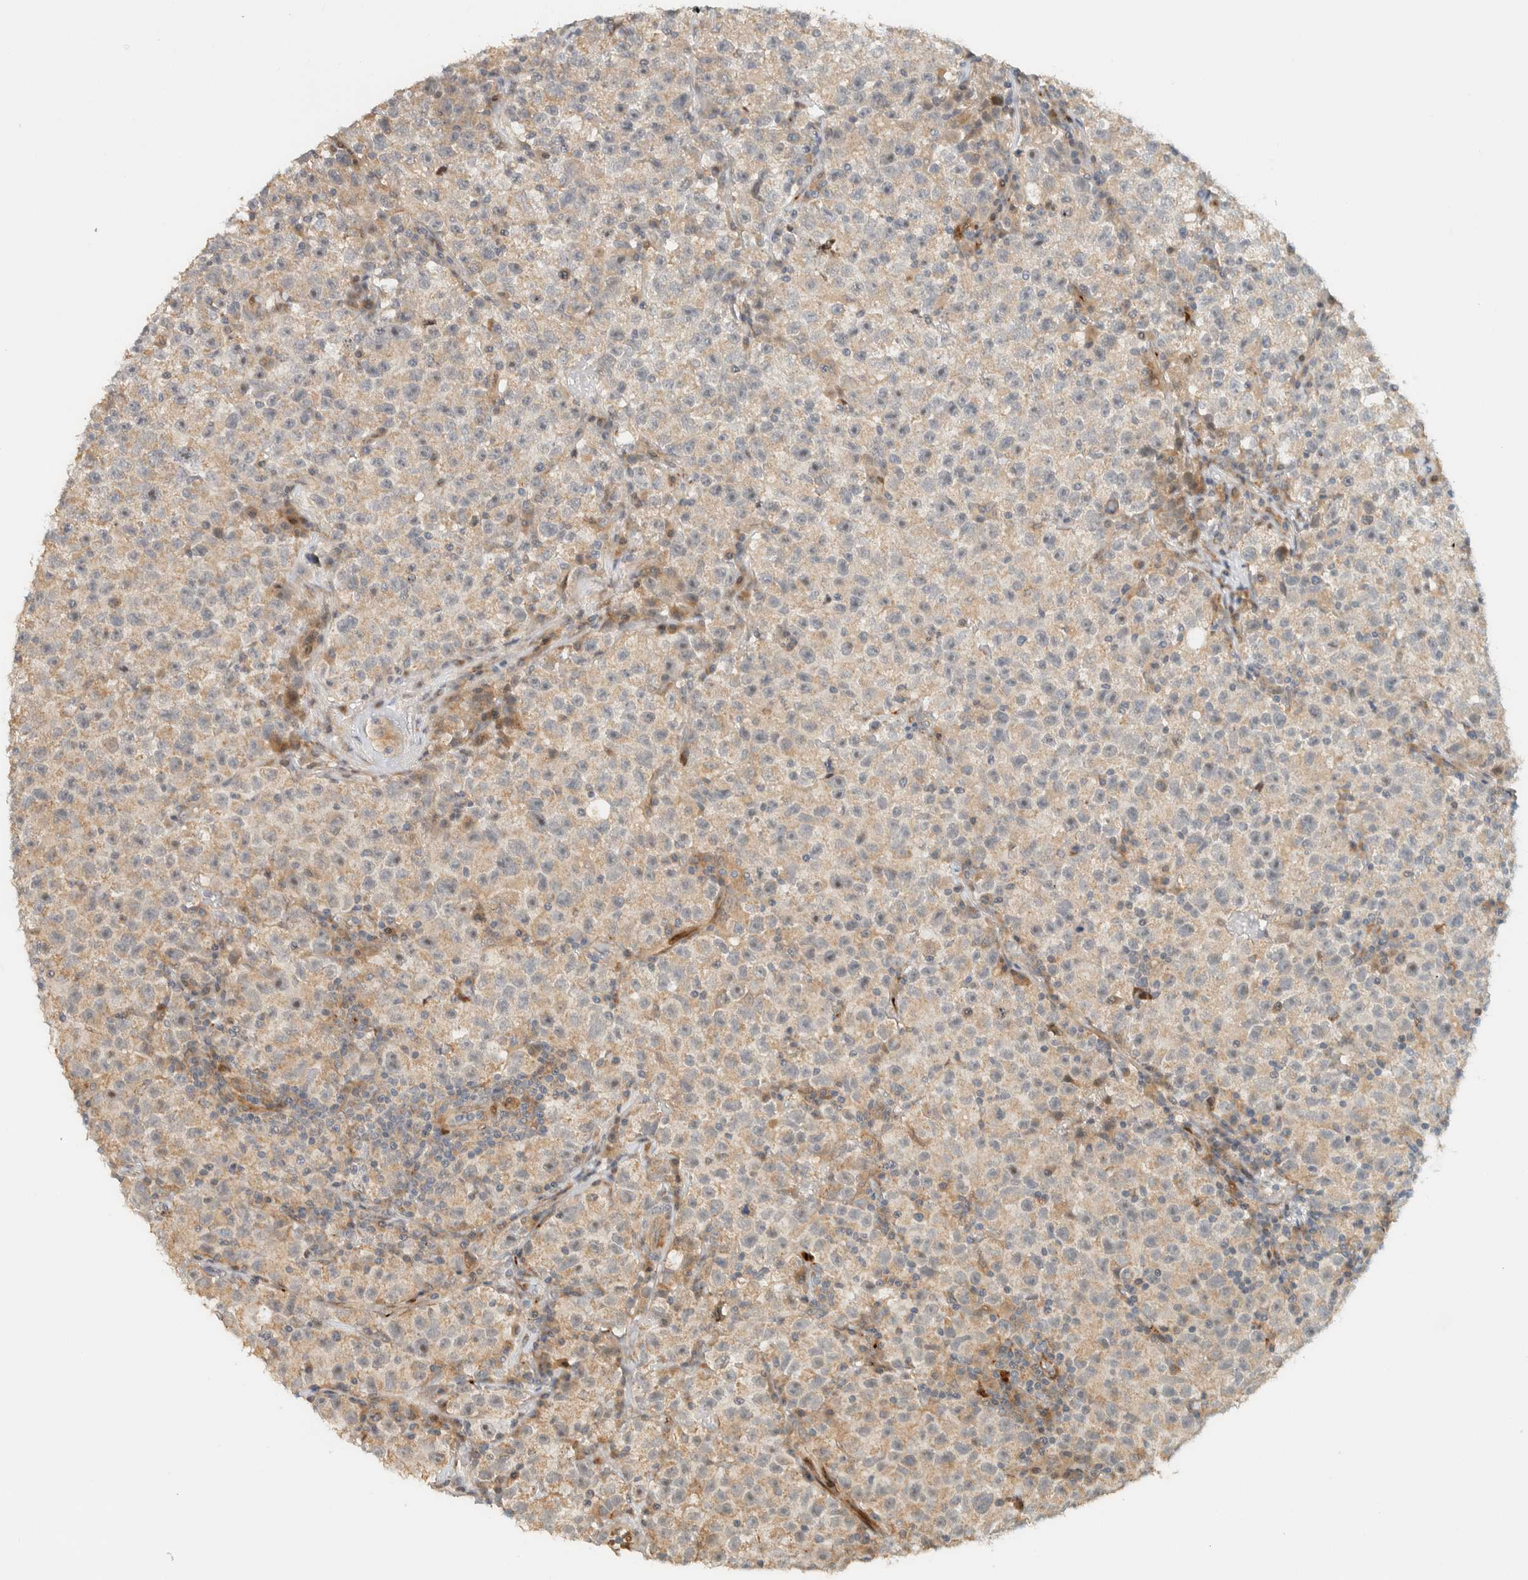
{"staining": {"intensity": "weak", "quantity": "25%-75%", "location": "cytoplasmic/membranous"}, "tissue": "testis cancer", "cell_type": "Tumor cells", "image_type": "cancer", "snomed": [{"axis": "morphology", "description": "Seminoma, NOS"}, {"axis": "topography", "description": "Testis"}], "caption": "Protein expression analysis of human testis cancer reveals weak cytoplasmic/membranous expression in approximately 25%-75% of tumor cells.", "gene": "CCDC171", "patient": {"sex": "male", "age": 22}}